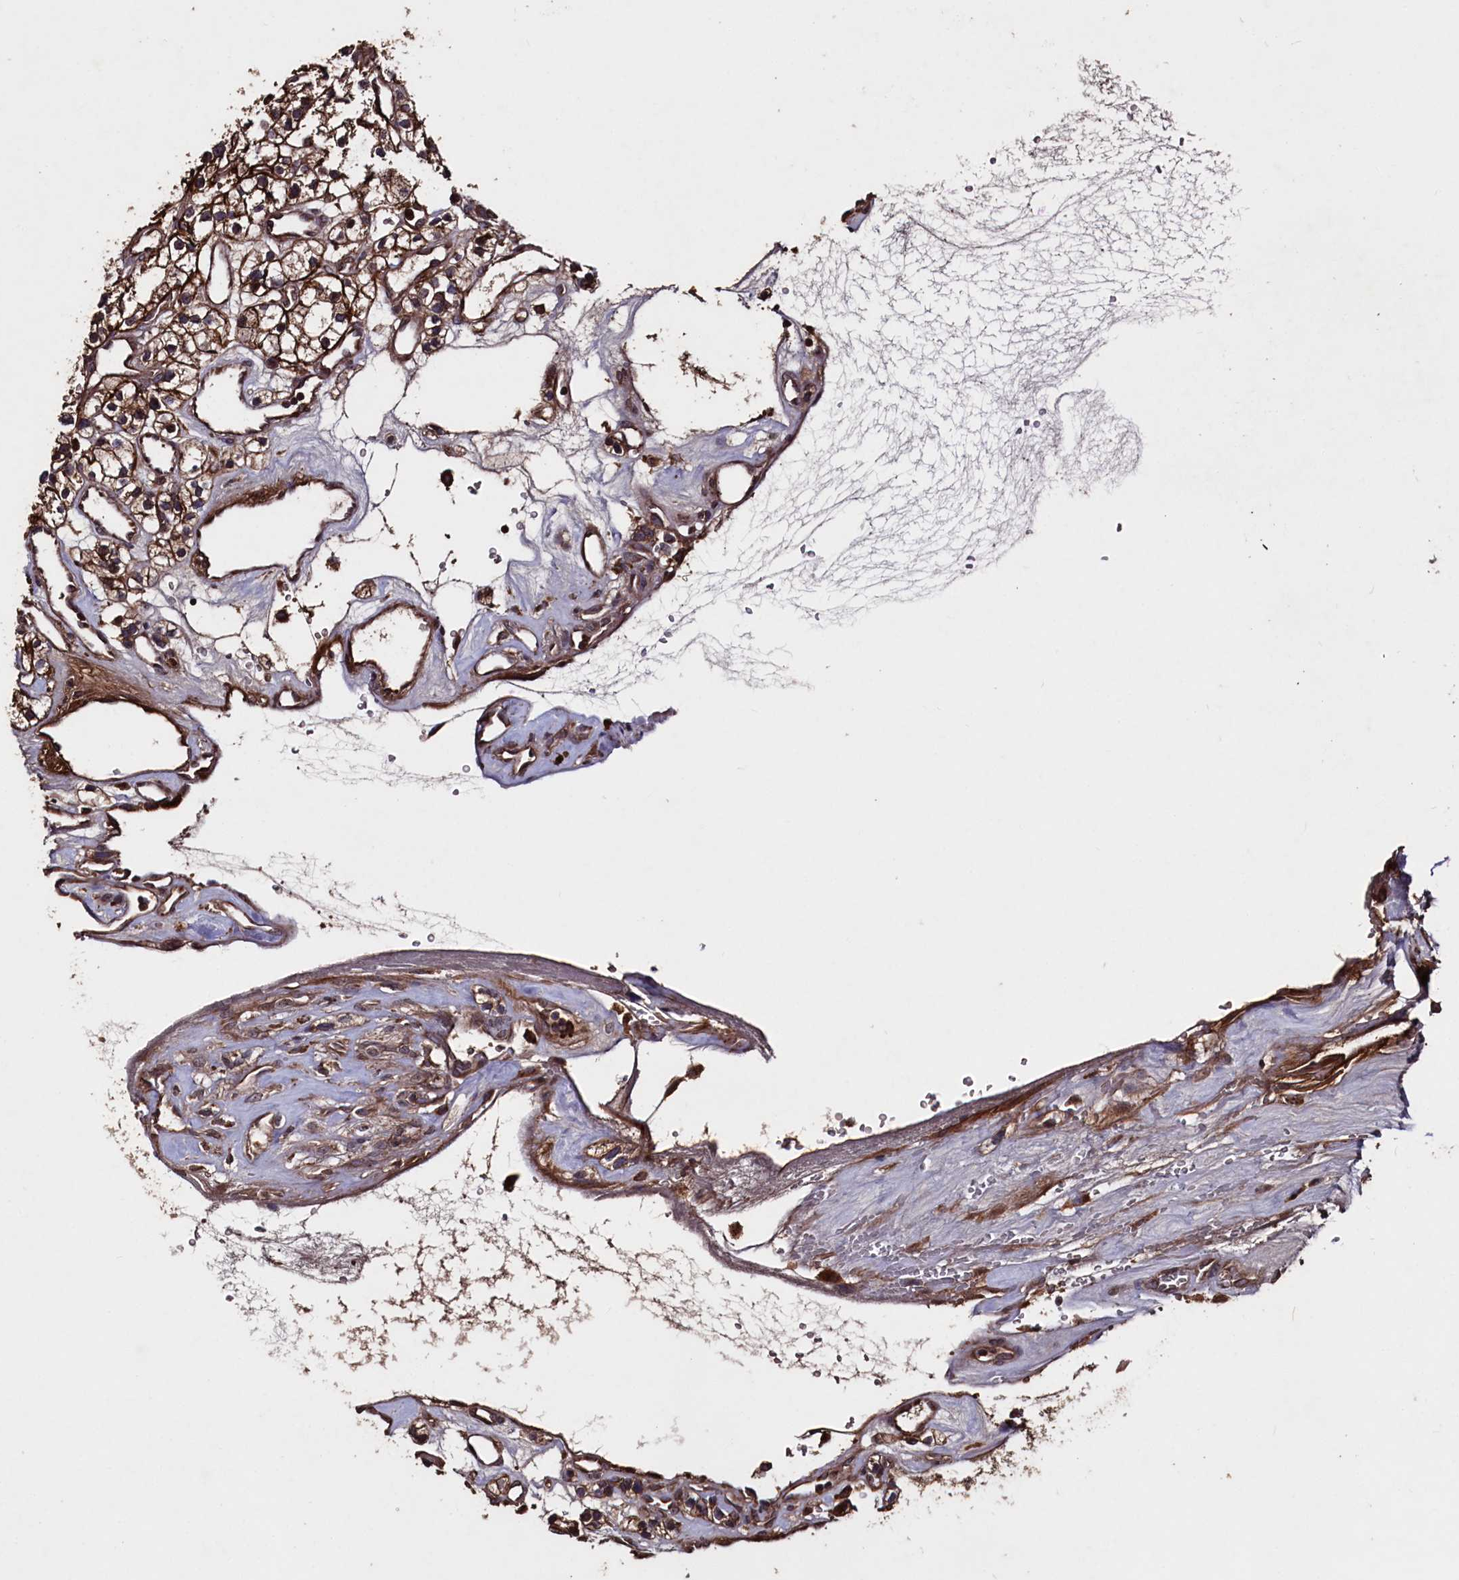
{"staining": {"intensity": "strong", "quantity": ">75%", "location": "cytoplasmic/membranous"}, "tissue": "renal cancer", "cell_type": "Tumor cells", "image_type": "cancer", "snomed": [{"axis": "morphology", "description": "Adenocarcinoma, NOS"}, {"axis": "topography", "description": "Kidney"}], "caption": "Protein staining by immunohistochemistry (IHC) displays strong cytoplasmic/membranous positivity in approximately >75% of tumor cells in renal cancer. Using DAB (3,3'-diaminobenzidine) (brown) and hematoxylin (blue) stains, captured at high magnification using brightfield microscopy.", "gene": "MYO1H", "patient": {"sex": "female", "age": 57}}